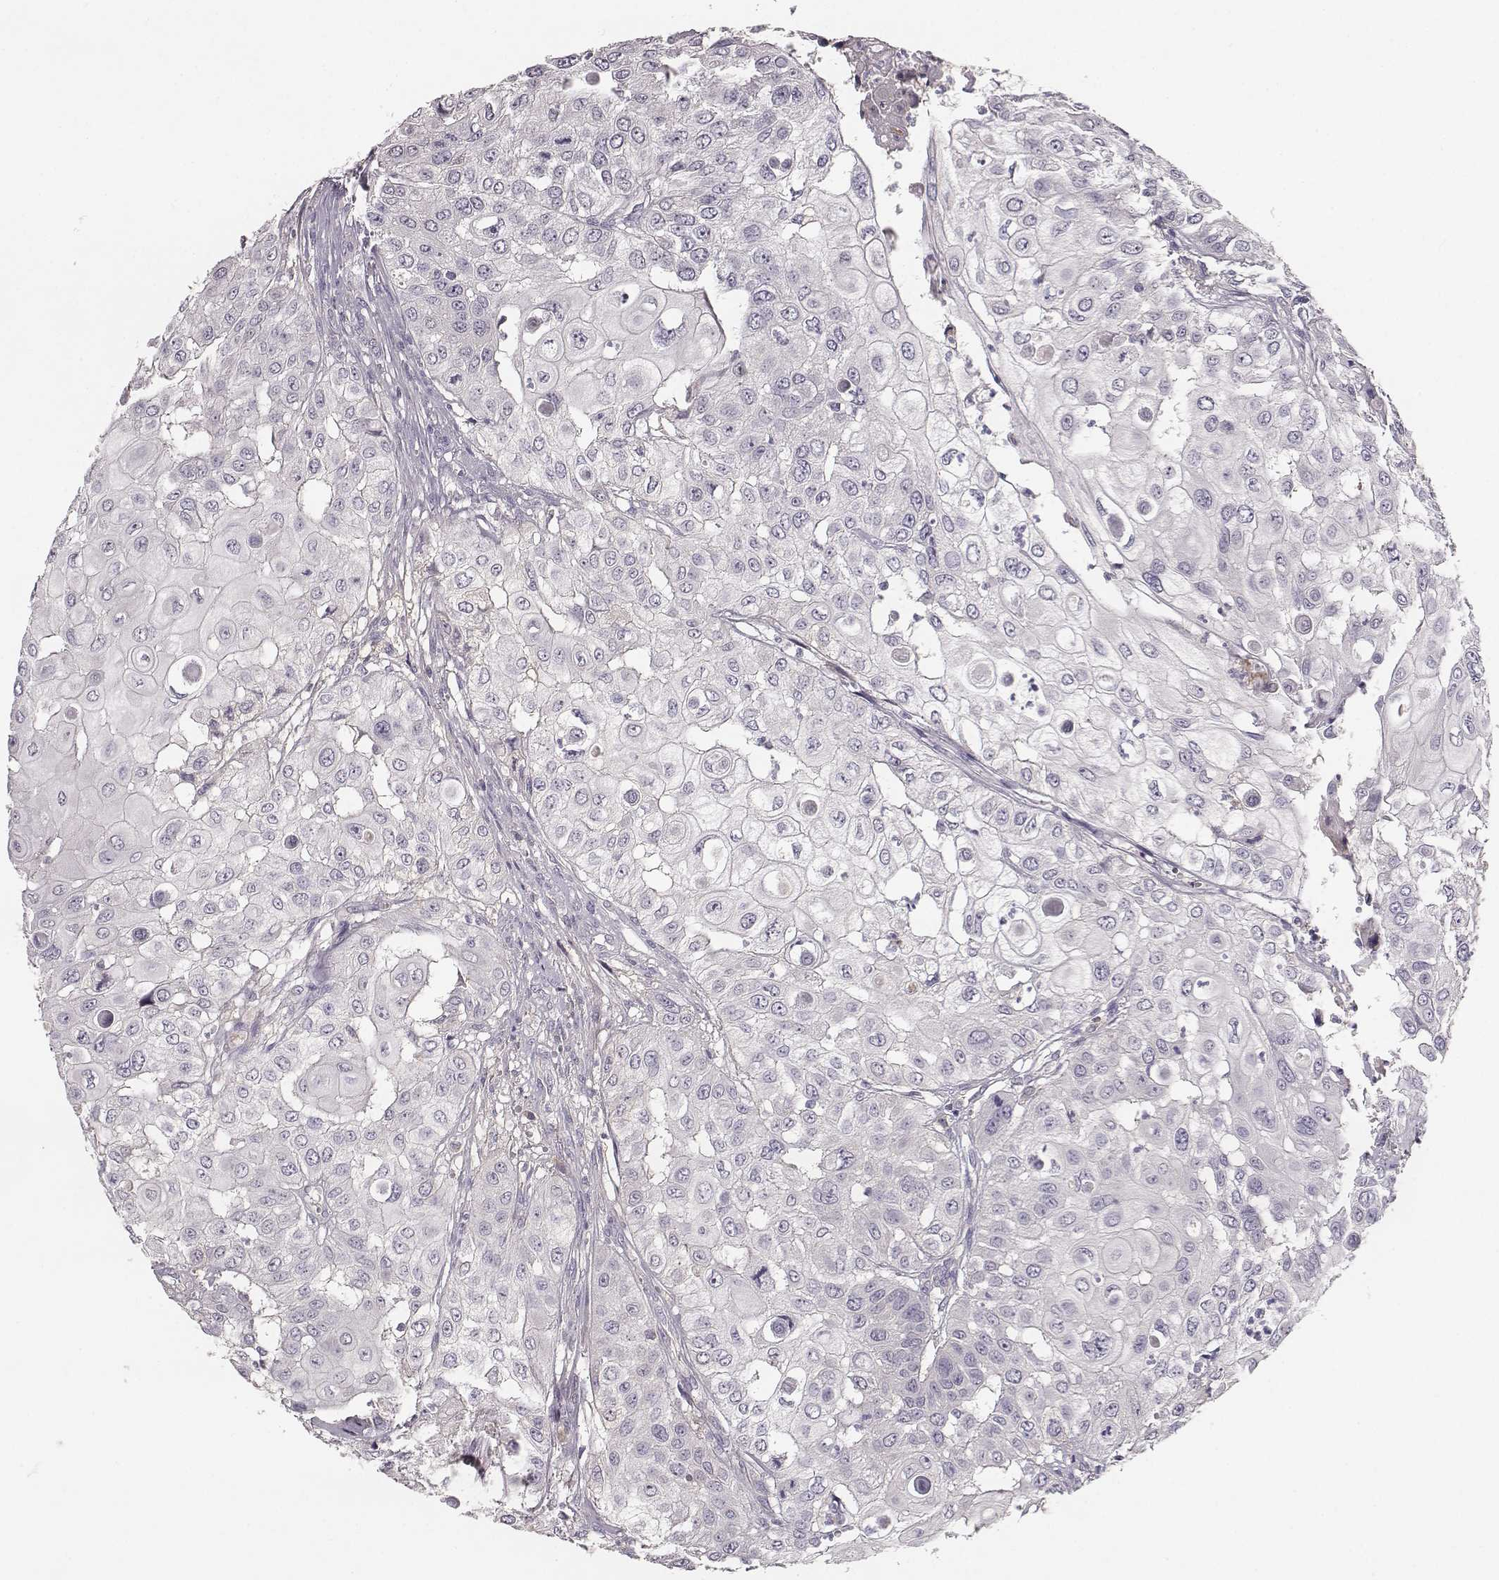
{"staining": {"intensity": "negative", "quantity": "none", "location": "none"}, "tissue": "urothelial cancer", "cell_type": "Tumor cells", "image_type": "cancer", "snomed": [{"axis": "morphology", "description": "Urothelial carcinoma, High grade"}, {"axis": "topography", "description": "Urinary bladder"}], "caption": "A micrograph of urothelial cancer stained for a protein displays no brown staining in tumor cells.", "gene": "YJEFN3", "patient": {"sex": "female", "age": 79}}